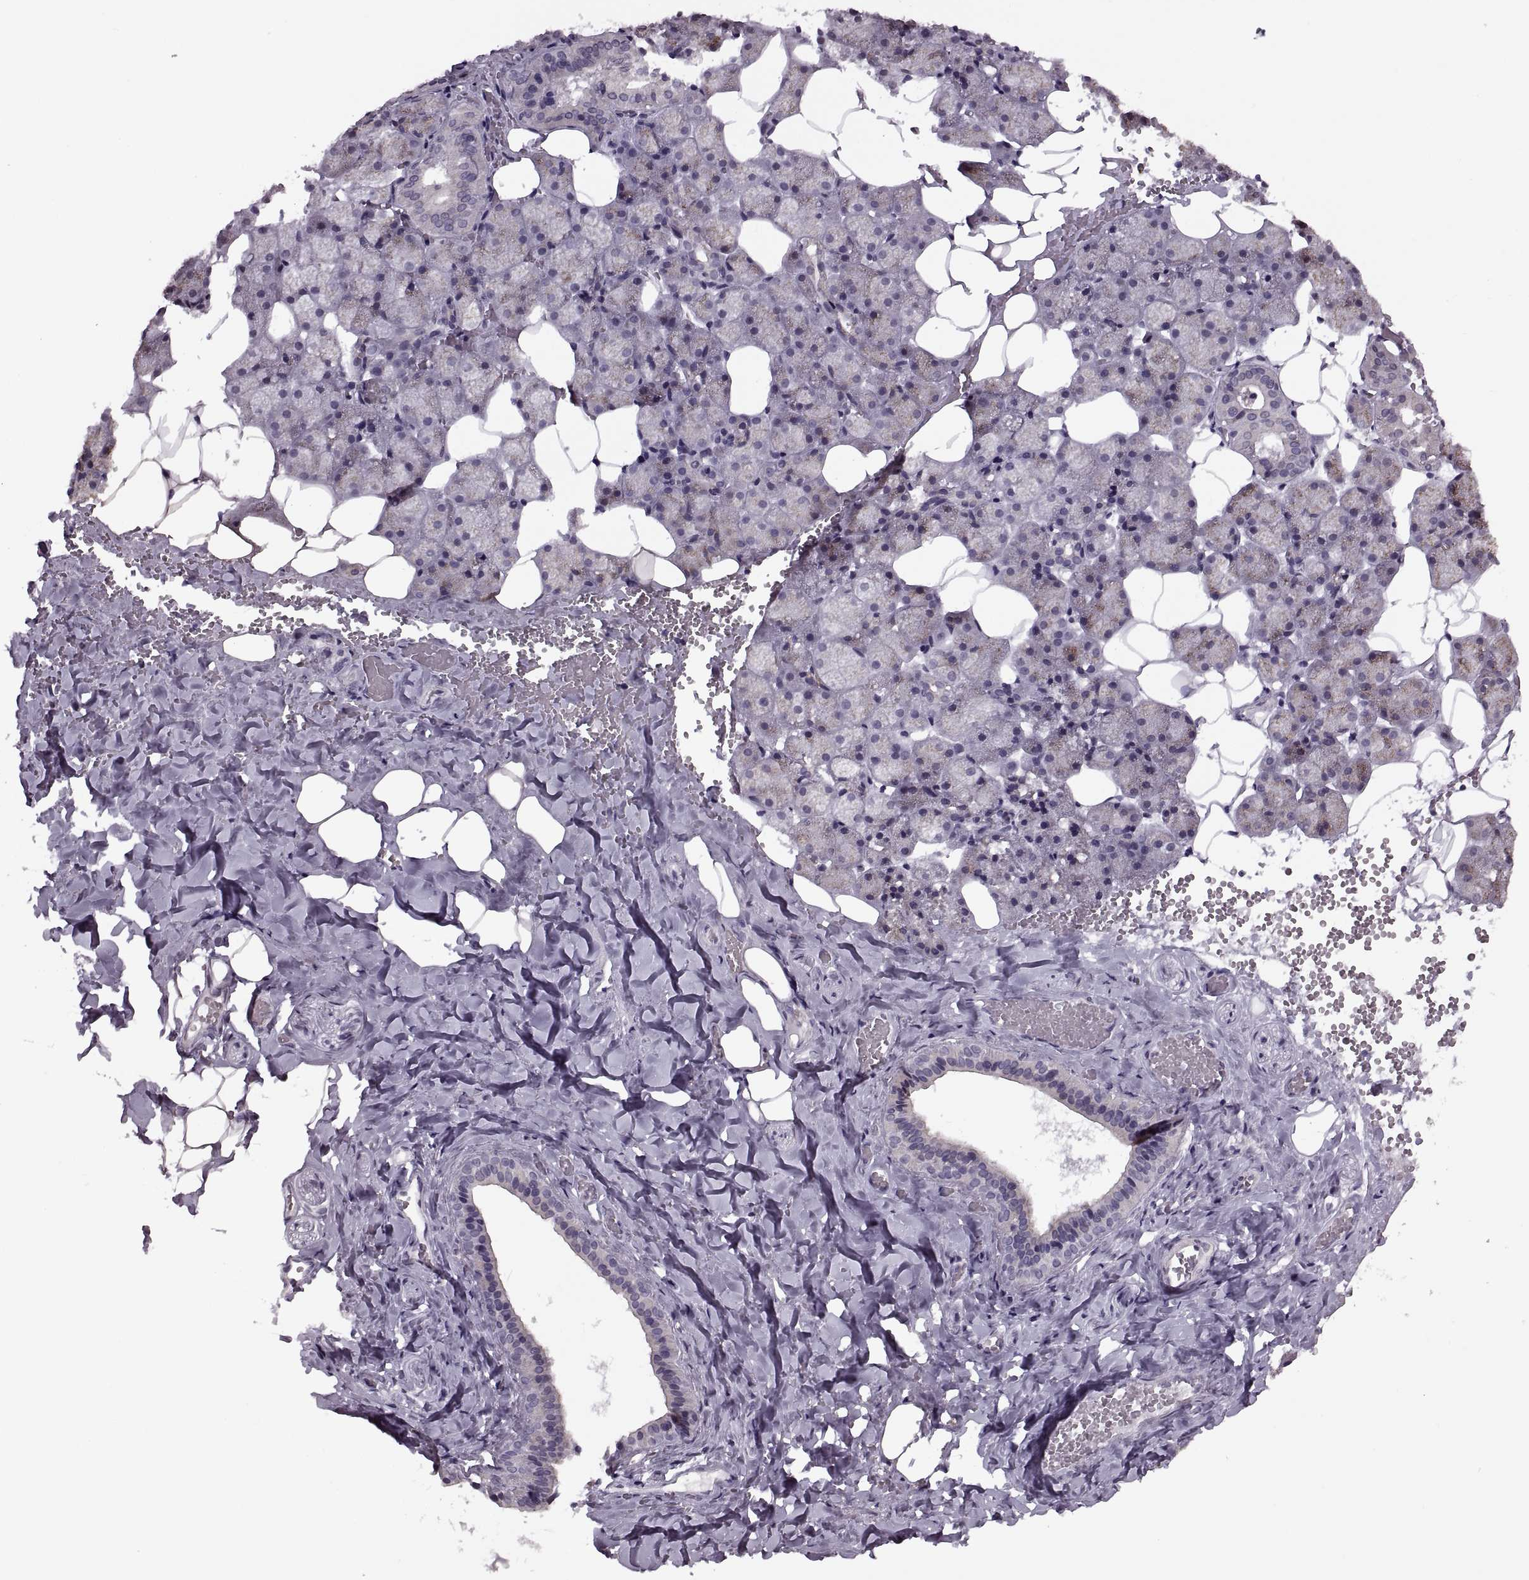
{"staining": {"intensity": "weak", "quantity": "25%-75%", "location": "cytoplasmic/membranous"}, "tissue": "salivary gland", "cell_type": "Glandular cells", "image_type": "normal", "snomed": [{"axis": "morphology", "description": "Normal tissue, NOS"}, {"axis": "topography", "description": "Salivary gland"}], "caption": "DAB (3,3'-diaminobenzidine) immunohistochemical staining of normal human salivary gland shows weak cytoplasmic/membranous protein expression in about 25%-75% of glandular cells.", "gene": "PRSS37", "patient": {"sex": "male", "age": 38}}